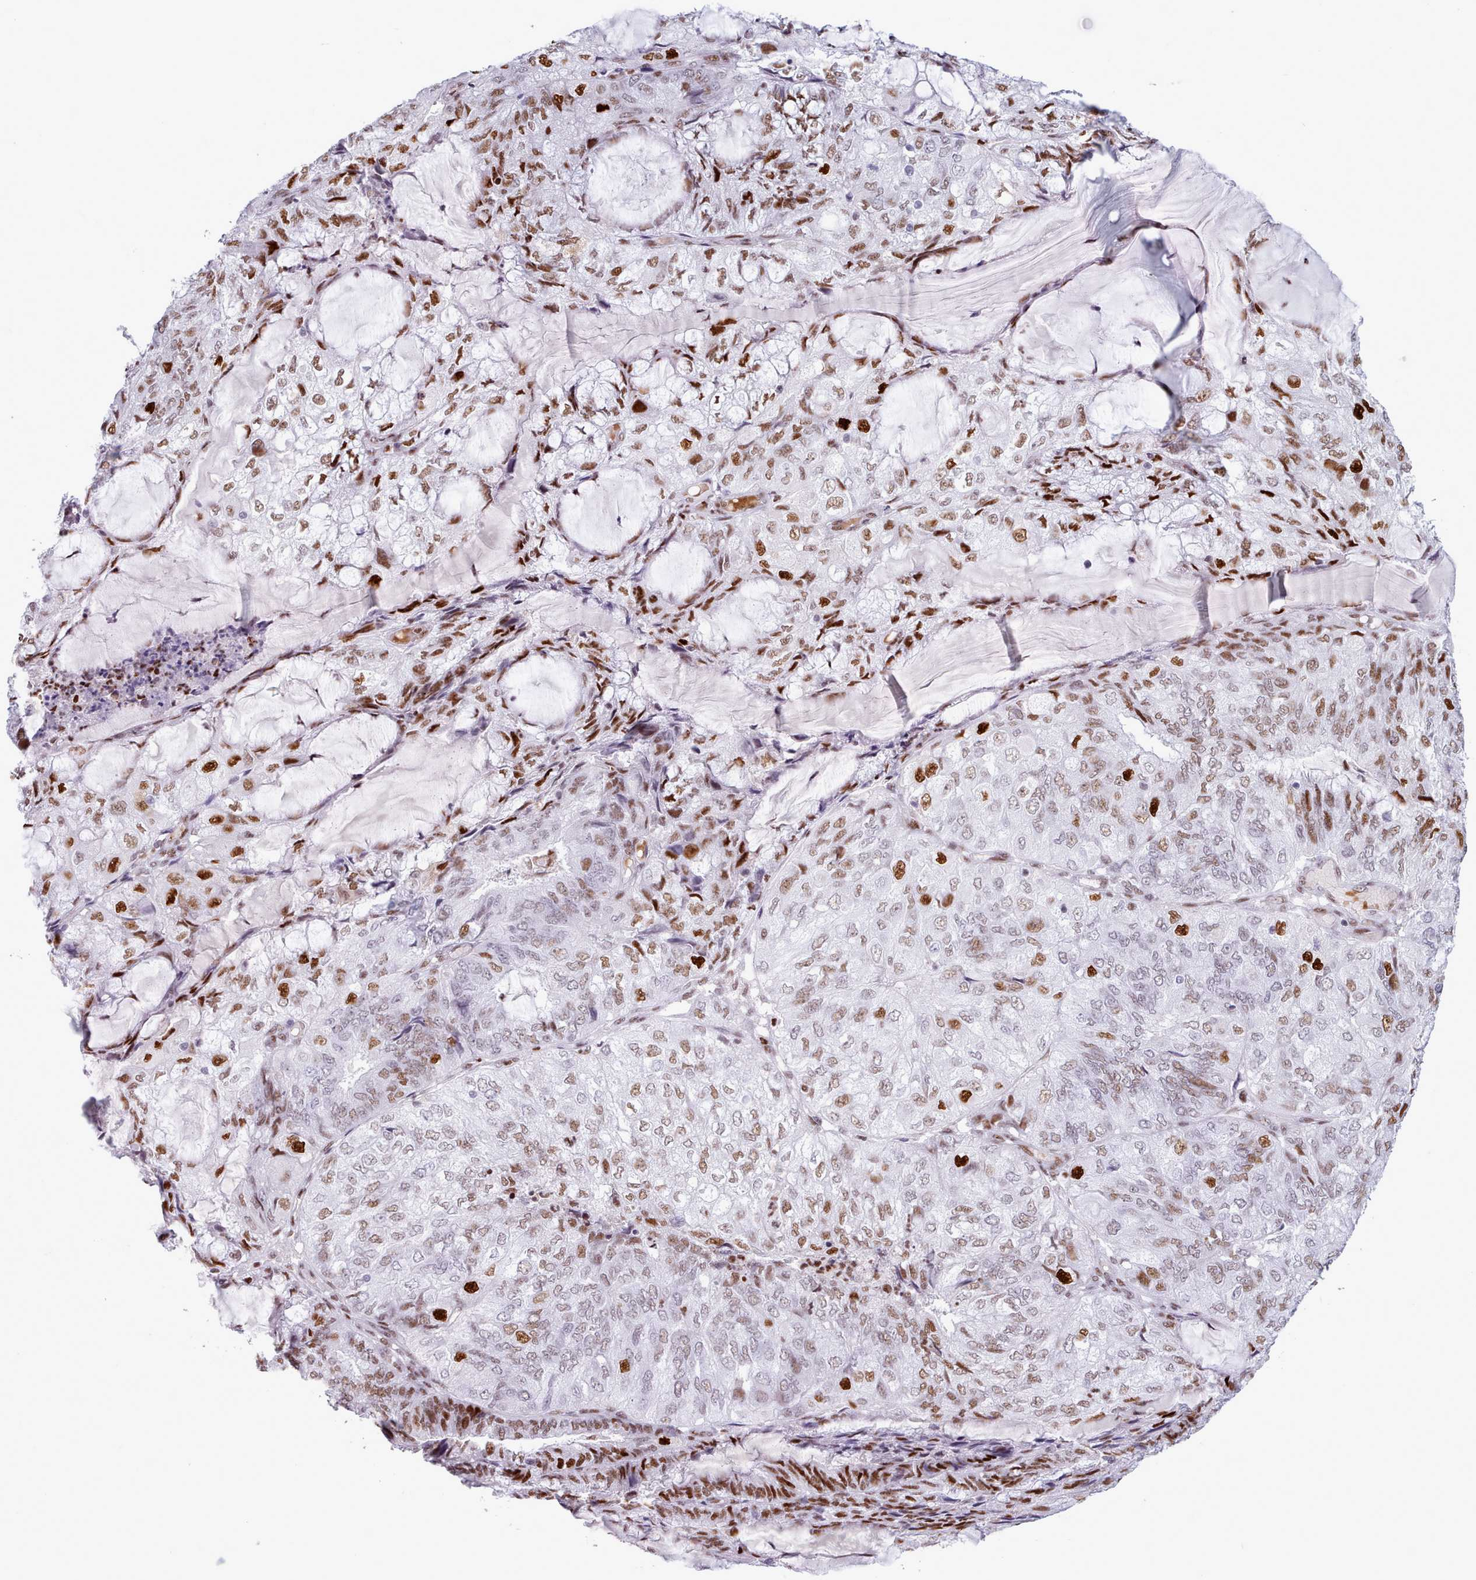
{"staining": {"intensity": "strong", "quantity": "25%-75%", "location": "nuclear"}, "tissue": "endometrial cancer", "cell_type": "Tumor cells", "image_type": "cancer", "snomed": [{"axis": "morphology", "description": "Adenocarcinoma, NOS"}, {"axis": "topography", "description": "Endometrium"}], "caption": "A high amount of strong nuclear staining is appreciated in approximately 25%-75% of tumor cells in endometrial cancer (adenocarcinoma) tissue.", "gene": "SRSF4", "patient": {"sex": "female", "age": 81}}